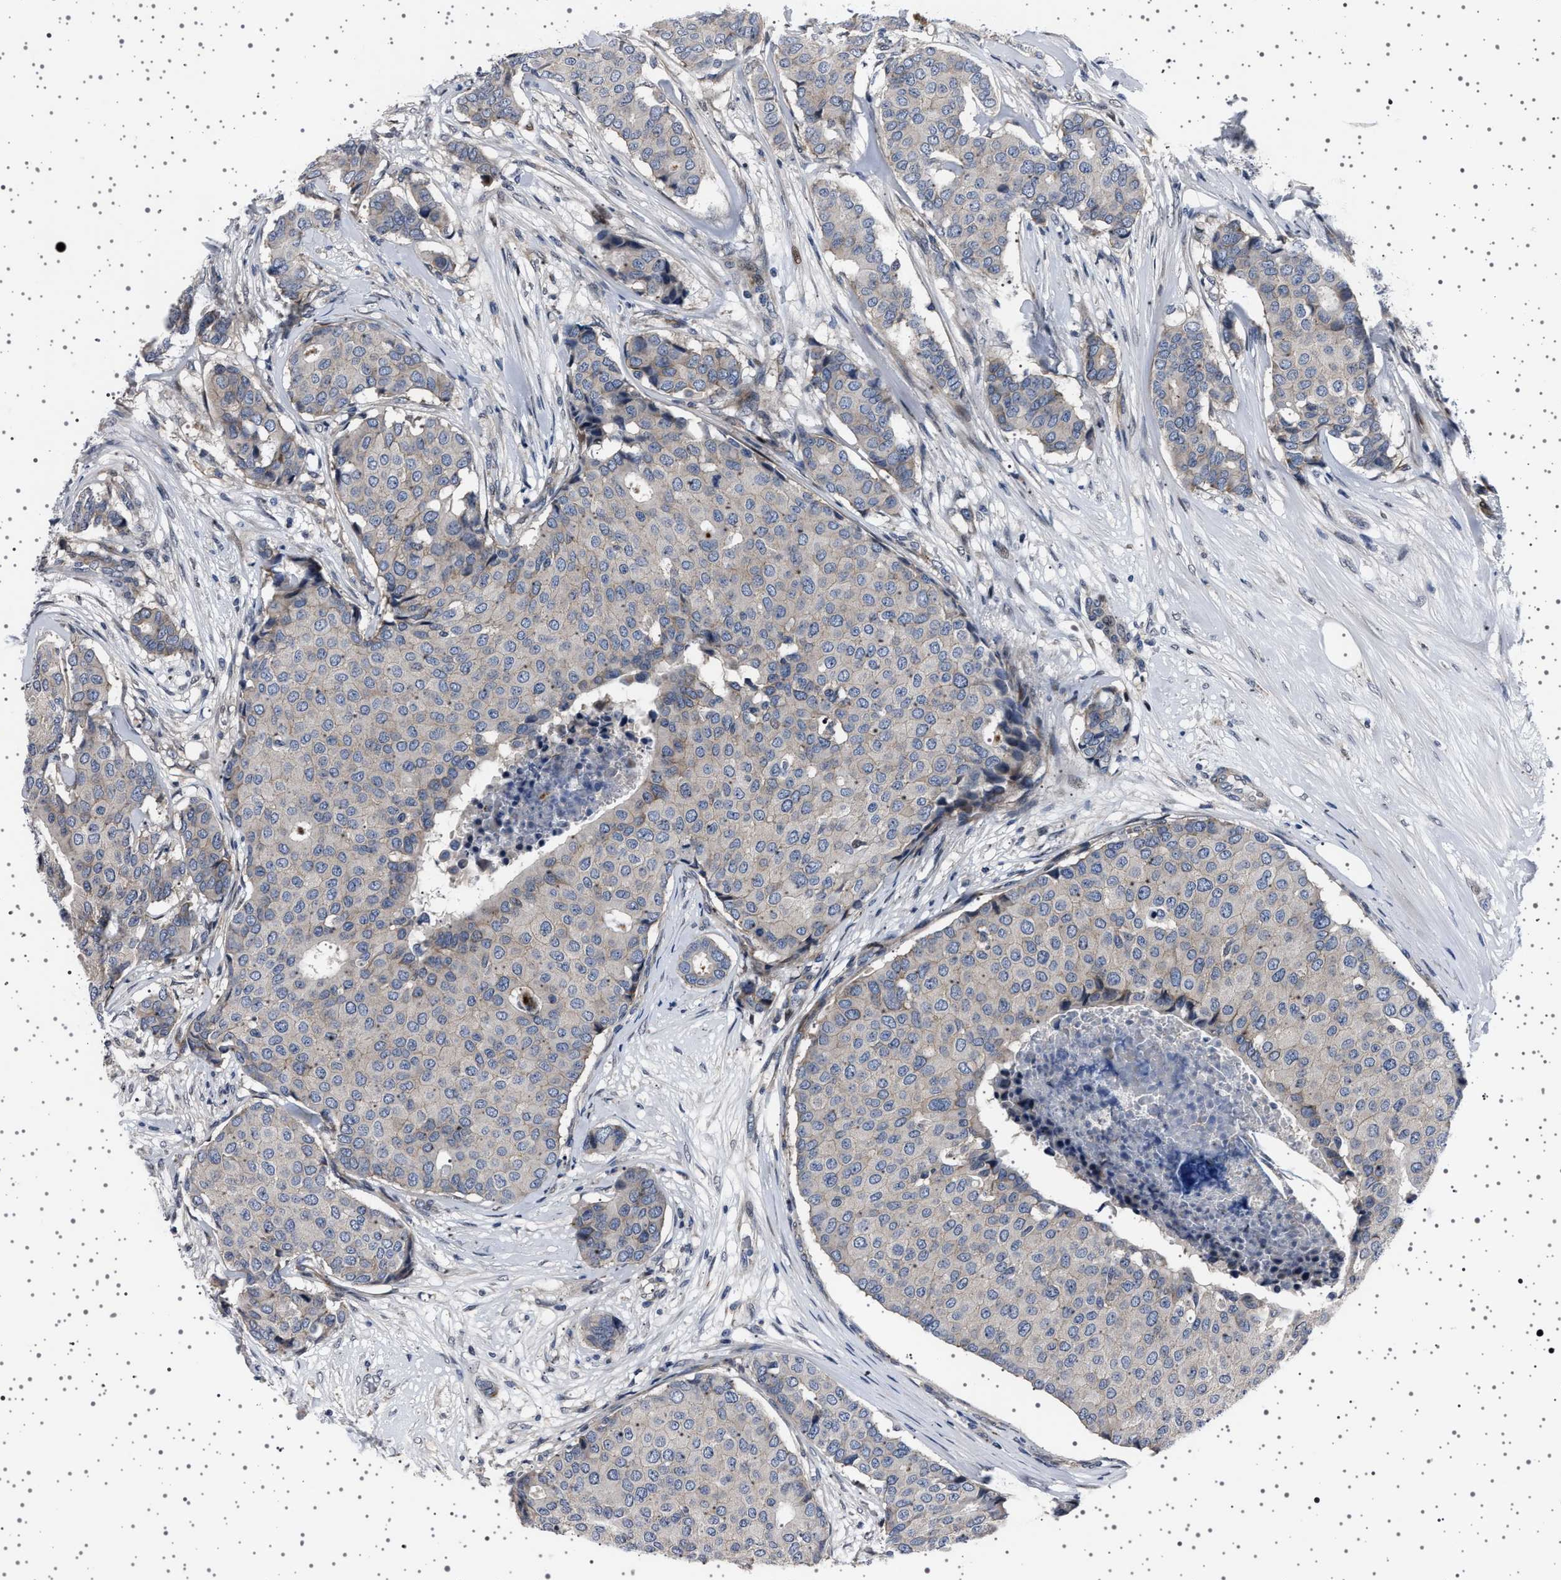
{"staining": {"intensity": "negative", "quantity": "none", "location": "none"}, "tissue": "breast cancer", "cell_type": "Tumor cells", "image_type": "cancer", "snomed": [{"axis": "morphology", "description": "Duct carcinoma"}, {"axis": "topography", "description": "Breast"}], "caption": "Immunohistochemistry (IHC) photomicrograph of neoplastic tissue: human breast cancer (intraductal carcinoma) stained with DAB displays no significant protein positivity in tumor cells. (DAB immunohistochemistry visualized using brightfield microscopy, high magnification).", "gene": "PAK5", "patient": {"sex": "female", "age": 75}}